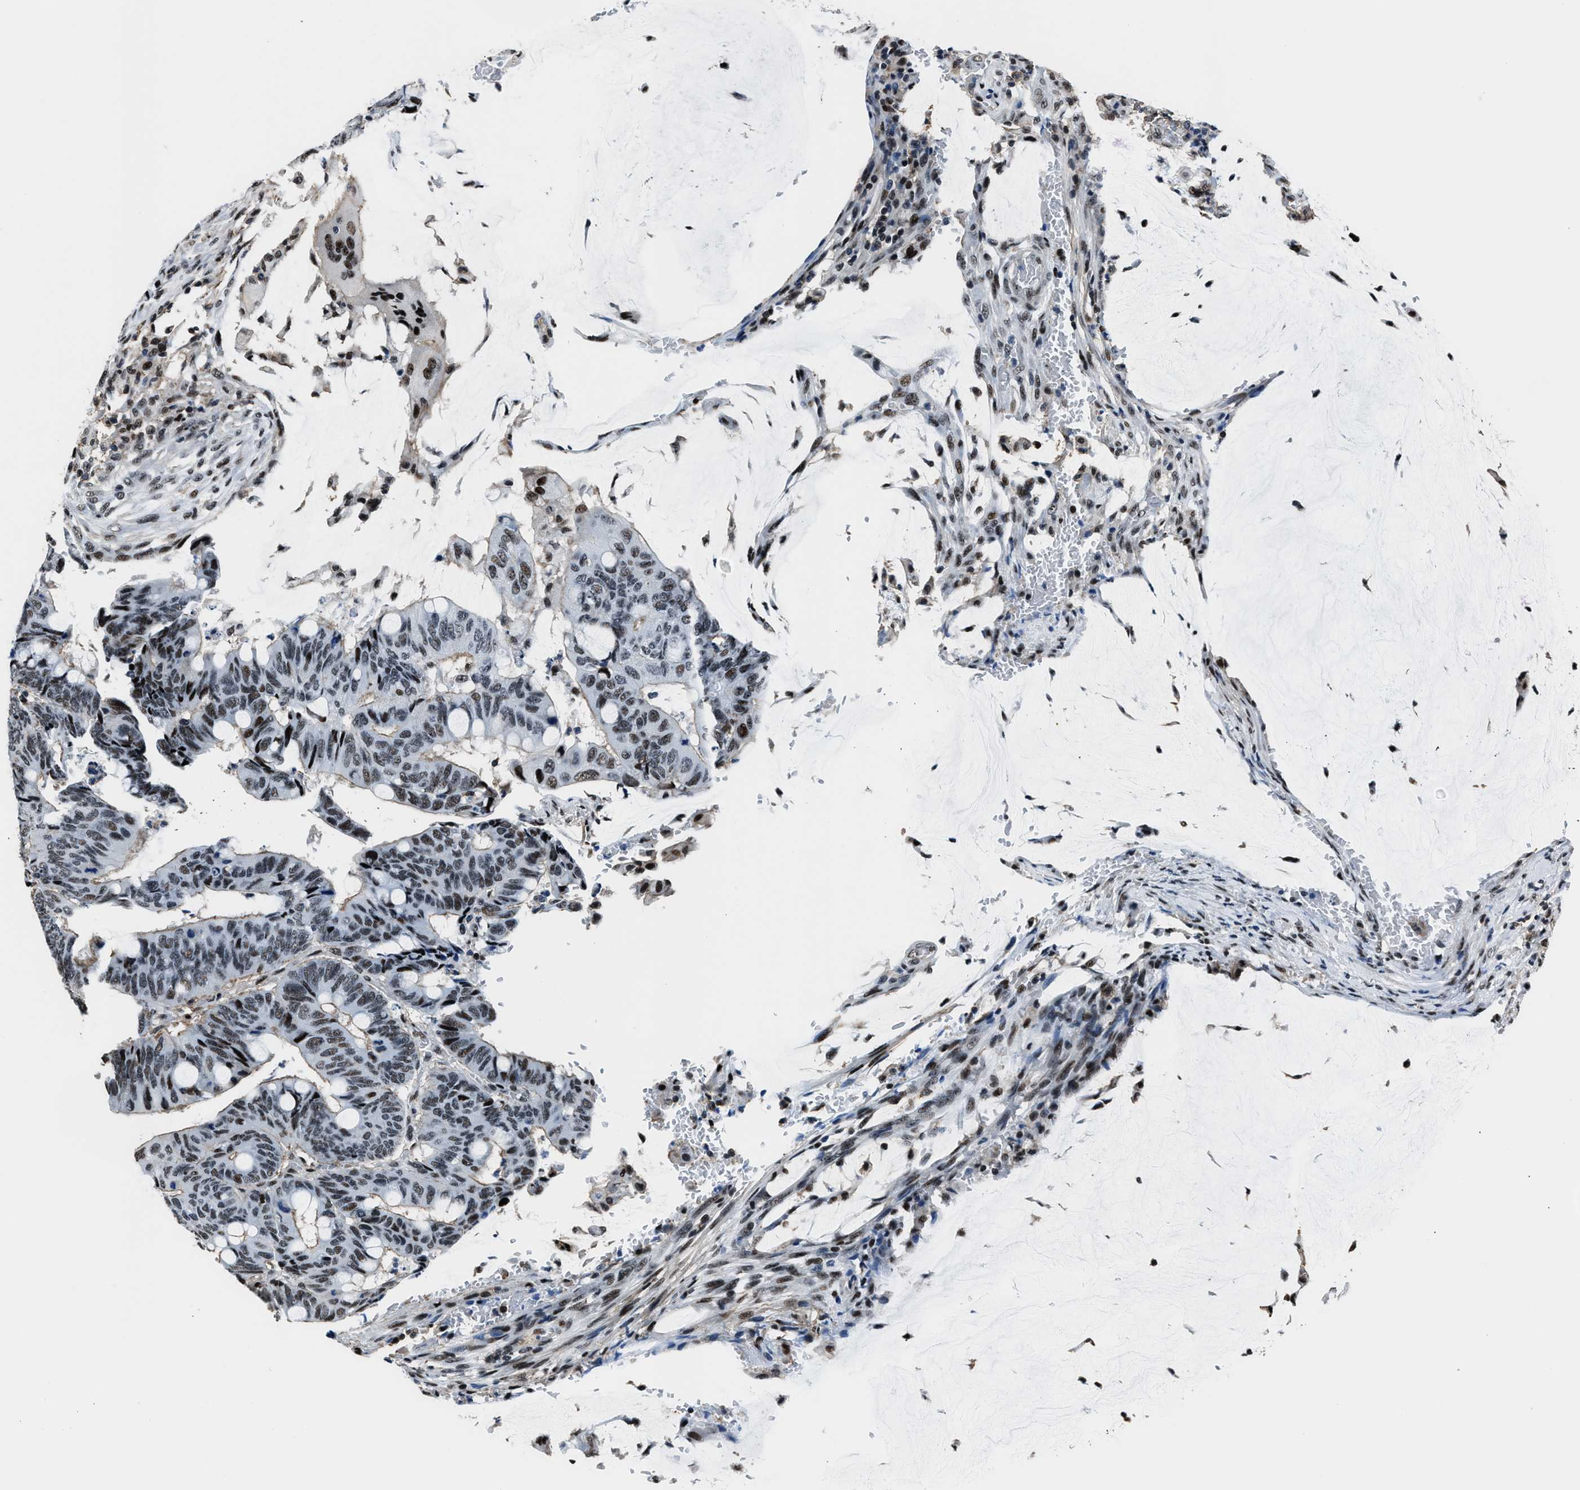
{"staining": {"intensity": "moderate", "quantity": ">75%", "location": "nuclear"}, "tissue": "colorectal cancer", "cell_type": "Tumor cells", "image_type": "cancer", "snomed": [{"axis": "morphology", "description": "Normal tissue, NOS"}, {"axis": "morphology", "description": "Adenocarcinoma, NOS"}, {"axis": "topography", "description": "Rectum"}, {"axis": "topography", "description": "Peripheral nerve tissue"}], "caption": "Immunohistochemistry (IHC) photomicrograph of neoplastic tissue: adenocarcinoma (colorectal) stained using immunohistochemistry (IHC) demonstrates medium levels of moderate protein expression localized specifically in the nuclear of tumor cells, appearing as a nuclear brown color.", "gene": "PPIE", "patient": {"sex": "male", "age": 92}}